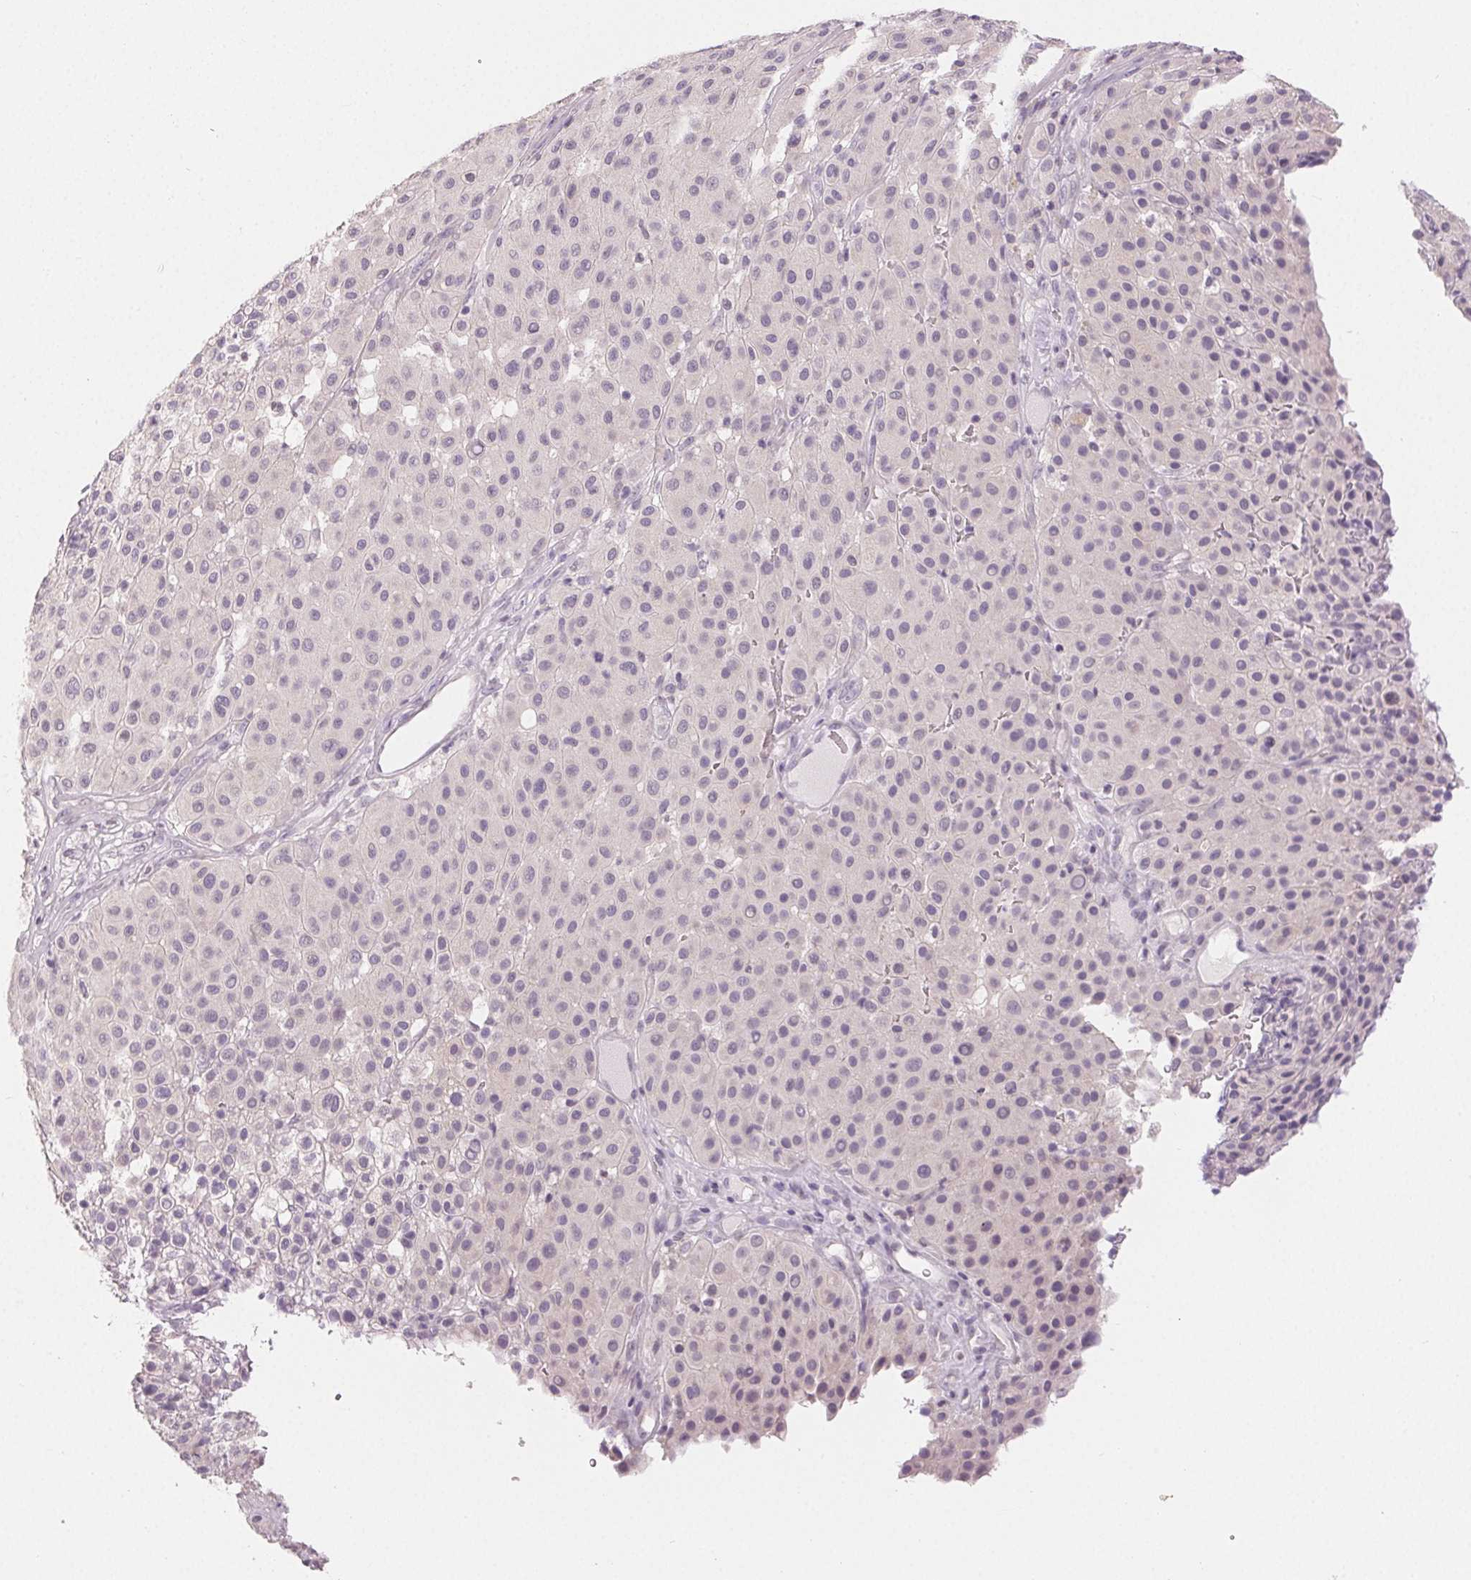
{"staining": {"intensity": "negative", "quantity": "none", "location": "none"}, "tissue": "melanoma", "cell_type": "Tumor cells", "image_type": "cancer", "snomed": [{"axis": "morphology", "description": "Malignant melanoma, Metastatic site"}, {"axis": "topography", "description": "Smooth muscle"}], "caption": "Human melanoma stained for a protein using immunohistochemistry displays no positivity in tumor cells.", "gene": "SFTPD", "patient": {"sex": "male", "age": 41}}